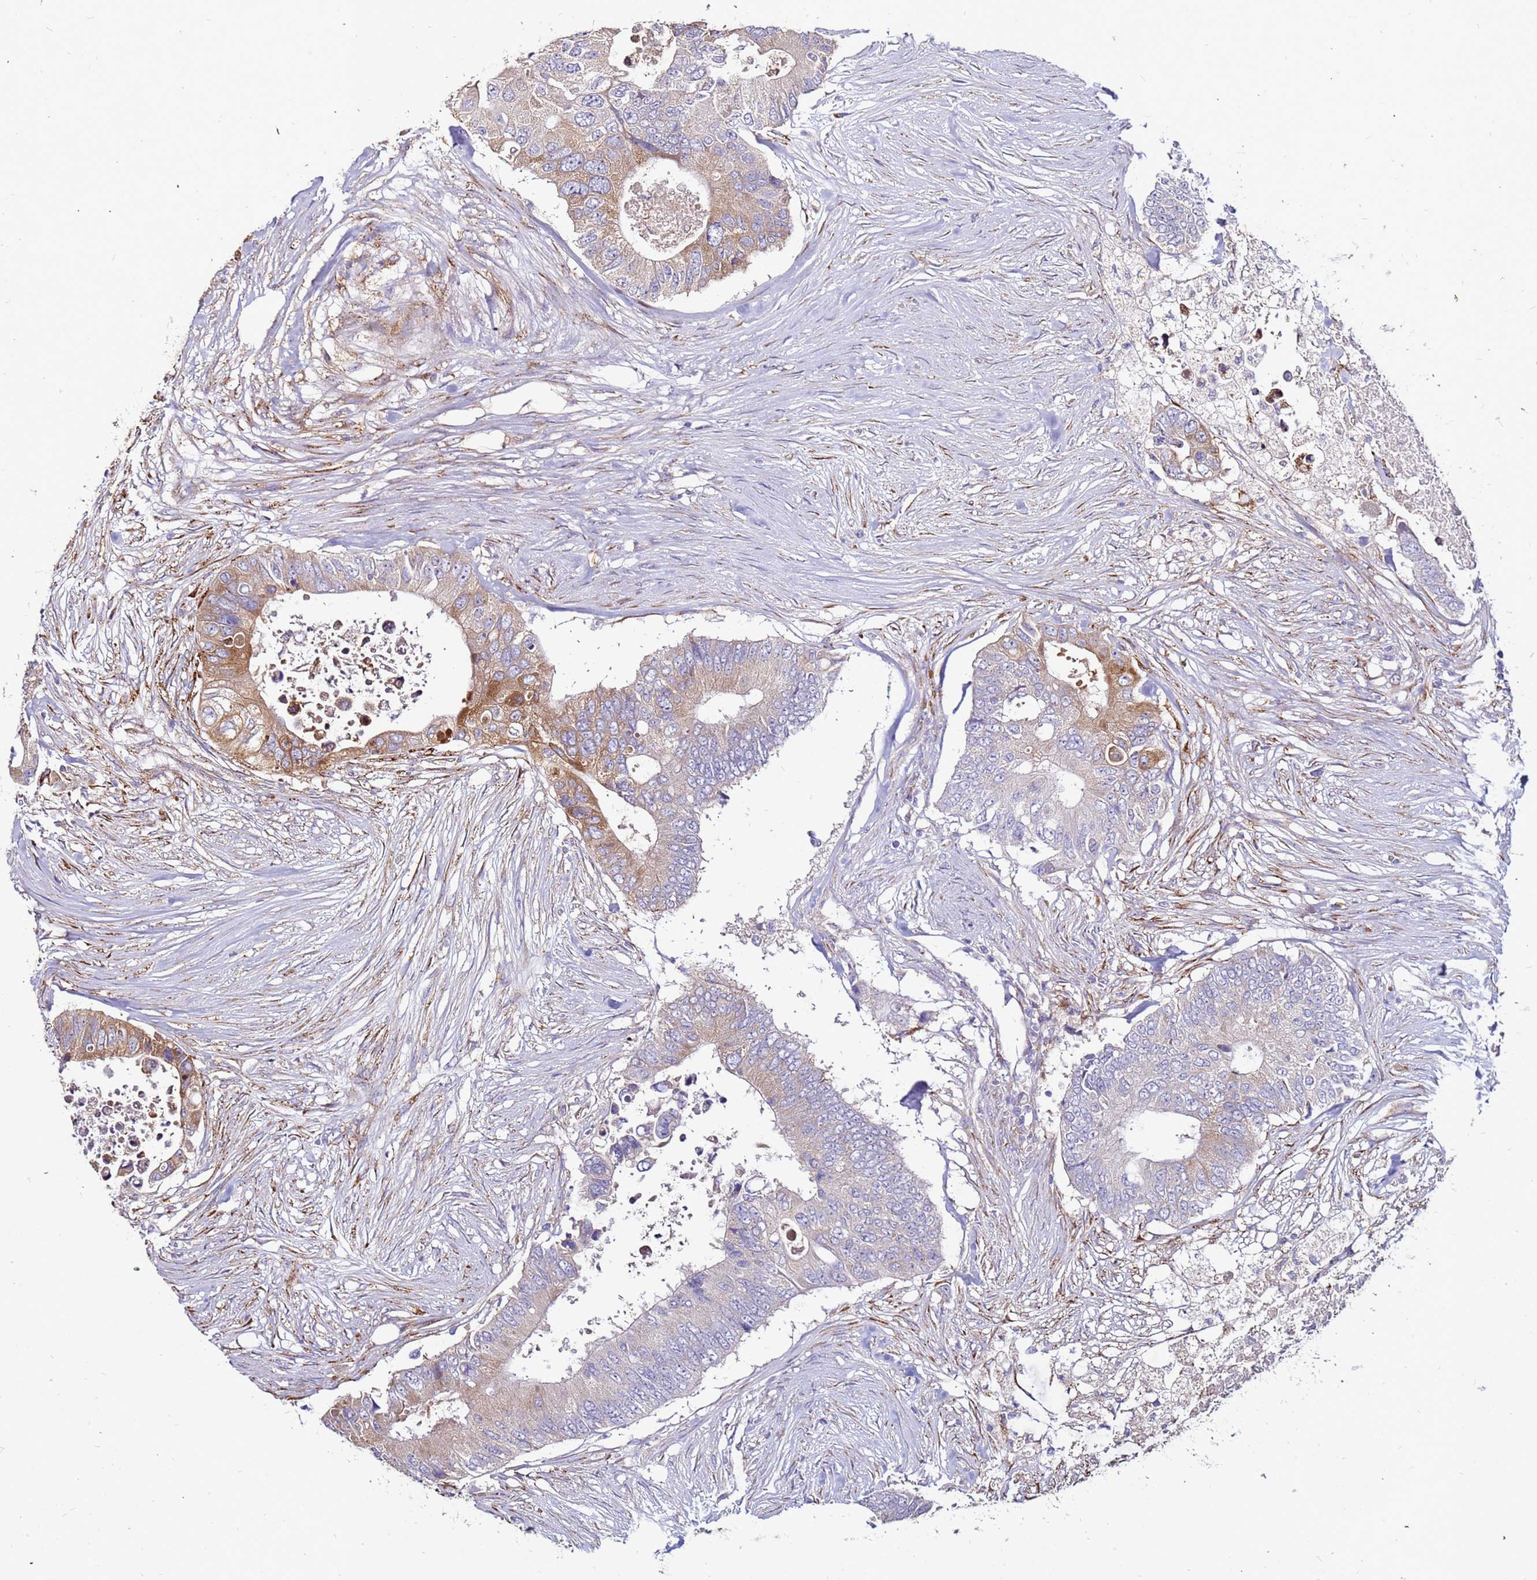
{"staining": {"intensity": "moderate", "quantity": "25%-75%", "location": "cytoplasmic/membranous"}, "tissue": "colorectal cancer", "cell_type": "Tumor cells", "image_type": "cancer", "snomed": [{"axis": "morphology", "description": "Adenocarcinoma, NOS"}, {"axis": "topography", "description": "Colon"}], "caption": "Adenocarcinoma (colorectal) stained for a protein exhibits moderate cytoplasmic/membranous positivity in tumor cells. Nuclei are stained in blue.", "gene": "SLC44A3", "patient": {"sex": "male", "age": 71}}